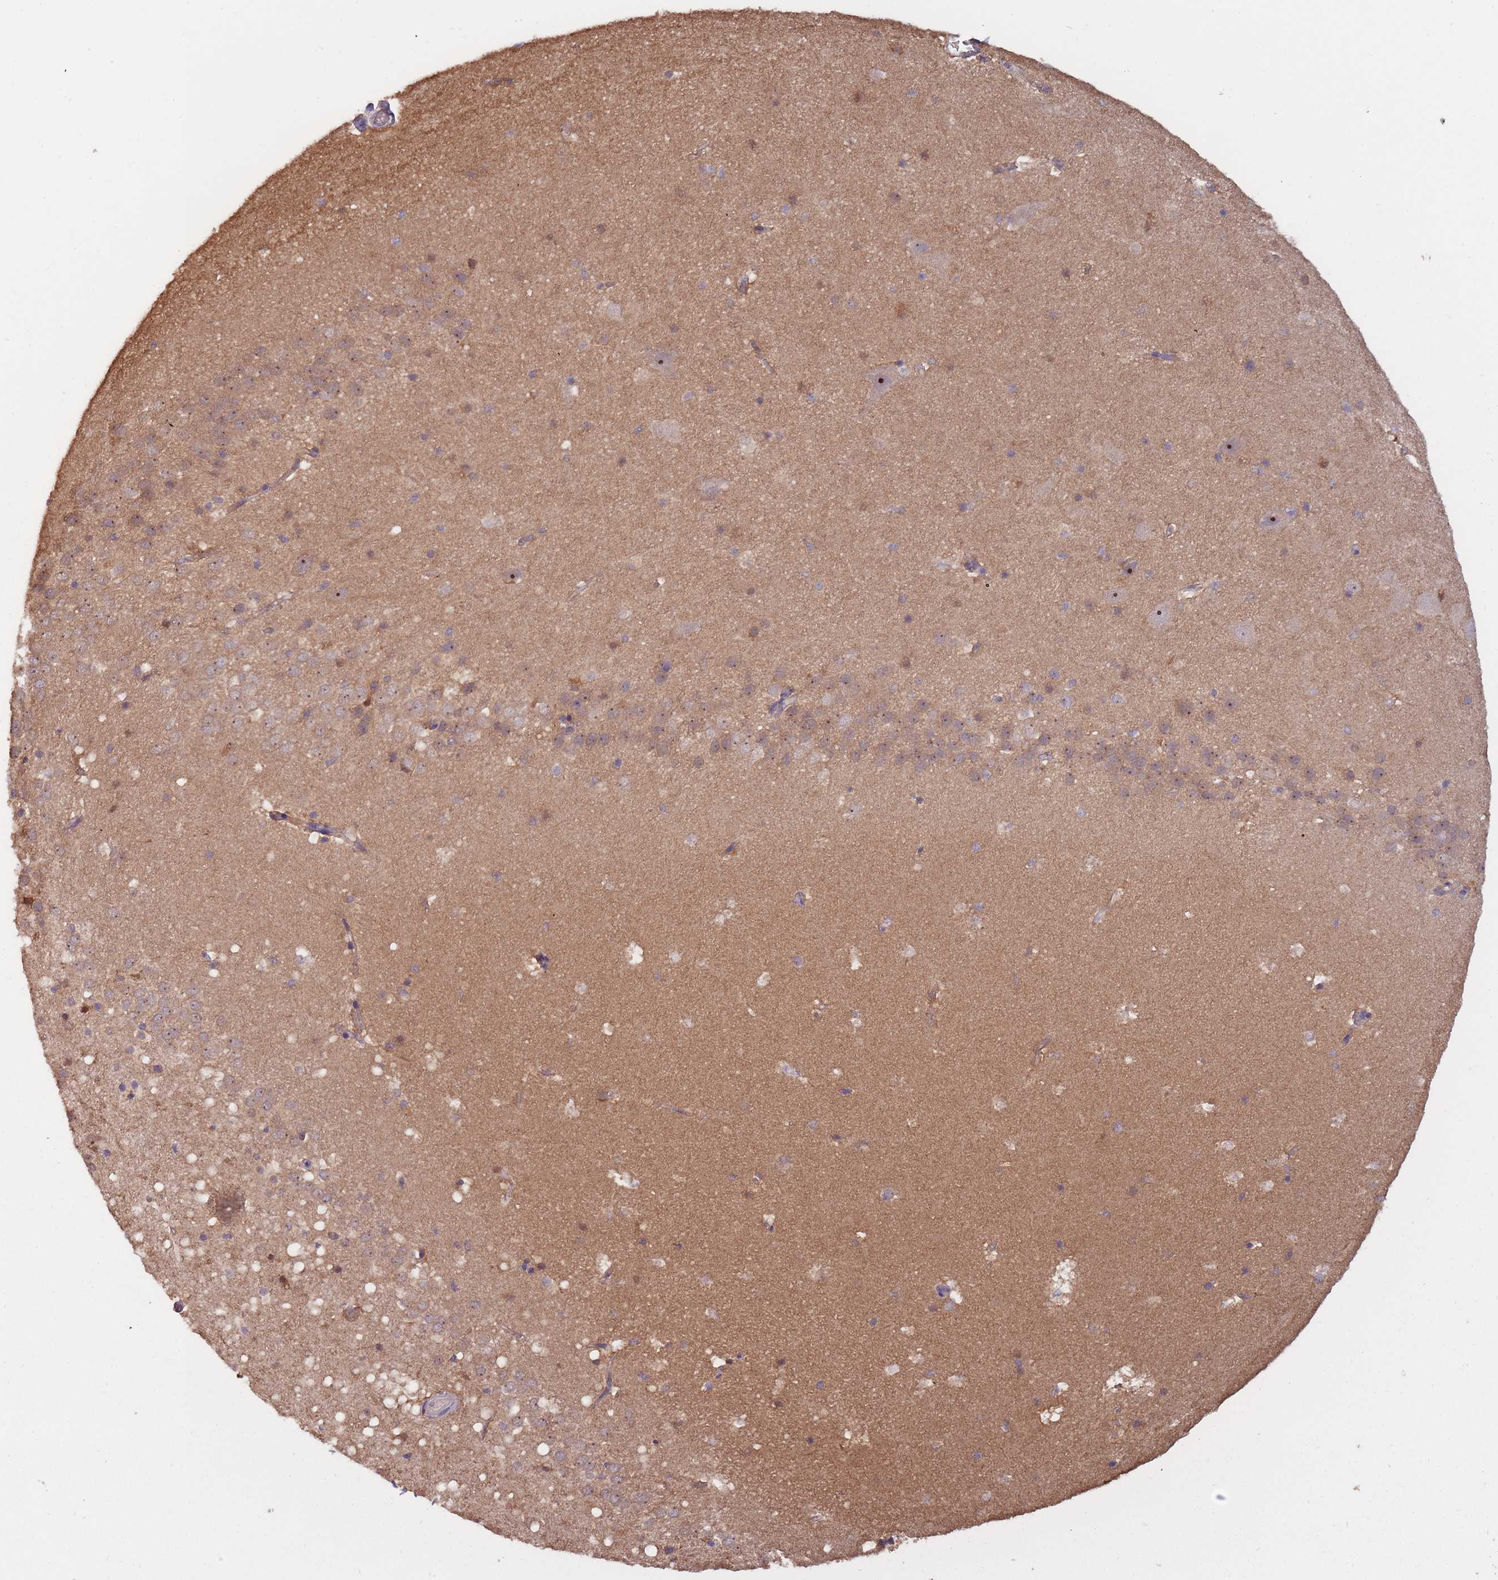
{"staining": {"intensity": "negative", "quantity": "none", "location": "none"}, "tissue": "hippocampus", "cell_type": "Glial cells", "image_type": "normal", "snomed": [{"axis": "morphology", "description": "Normal tissue, NOS"}, {"axis": "topography", "description": "Hippocampus"}], "caption": "Human hippocampus stained for a protein using immunohistochemistry (IHC) demonstrates no staining in glial cells.", "gene": "KIAA1755", "patient": {"sex": "male", "age": 37}}